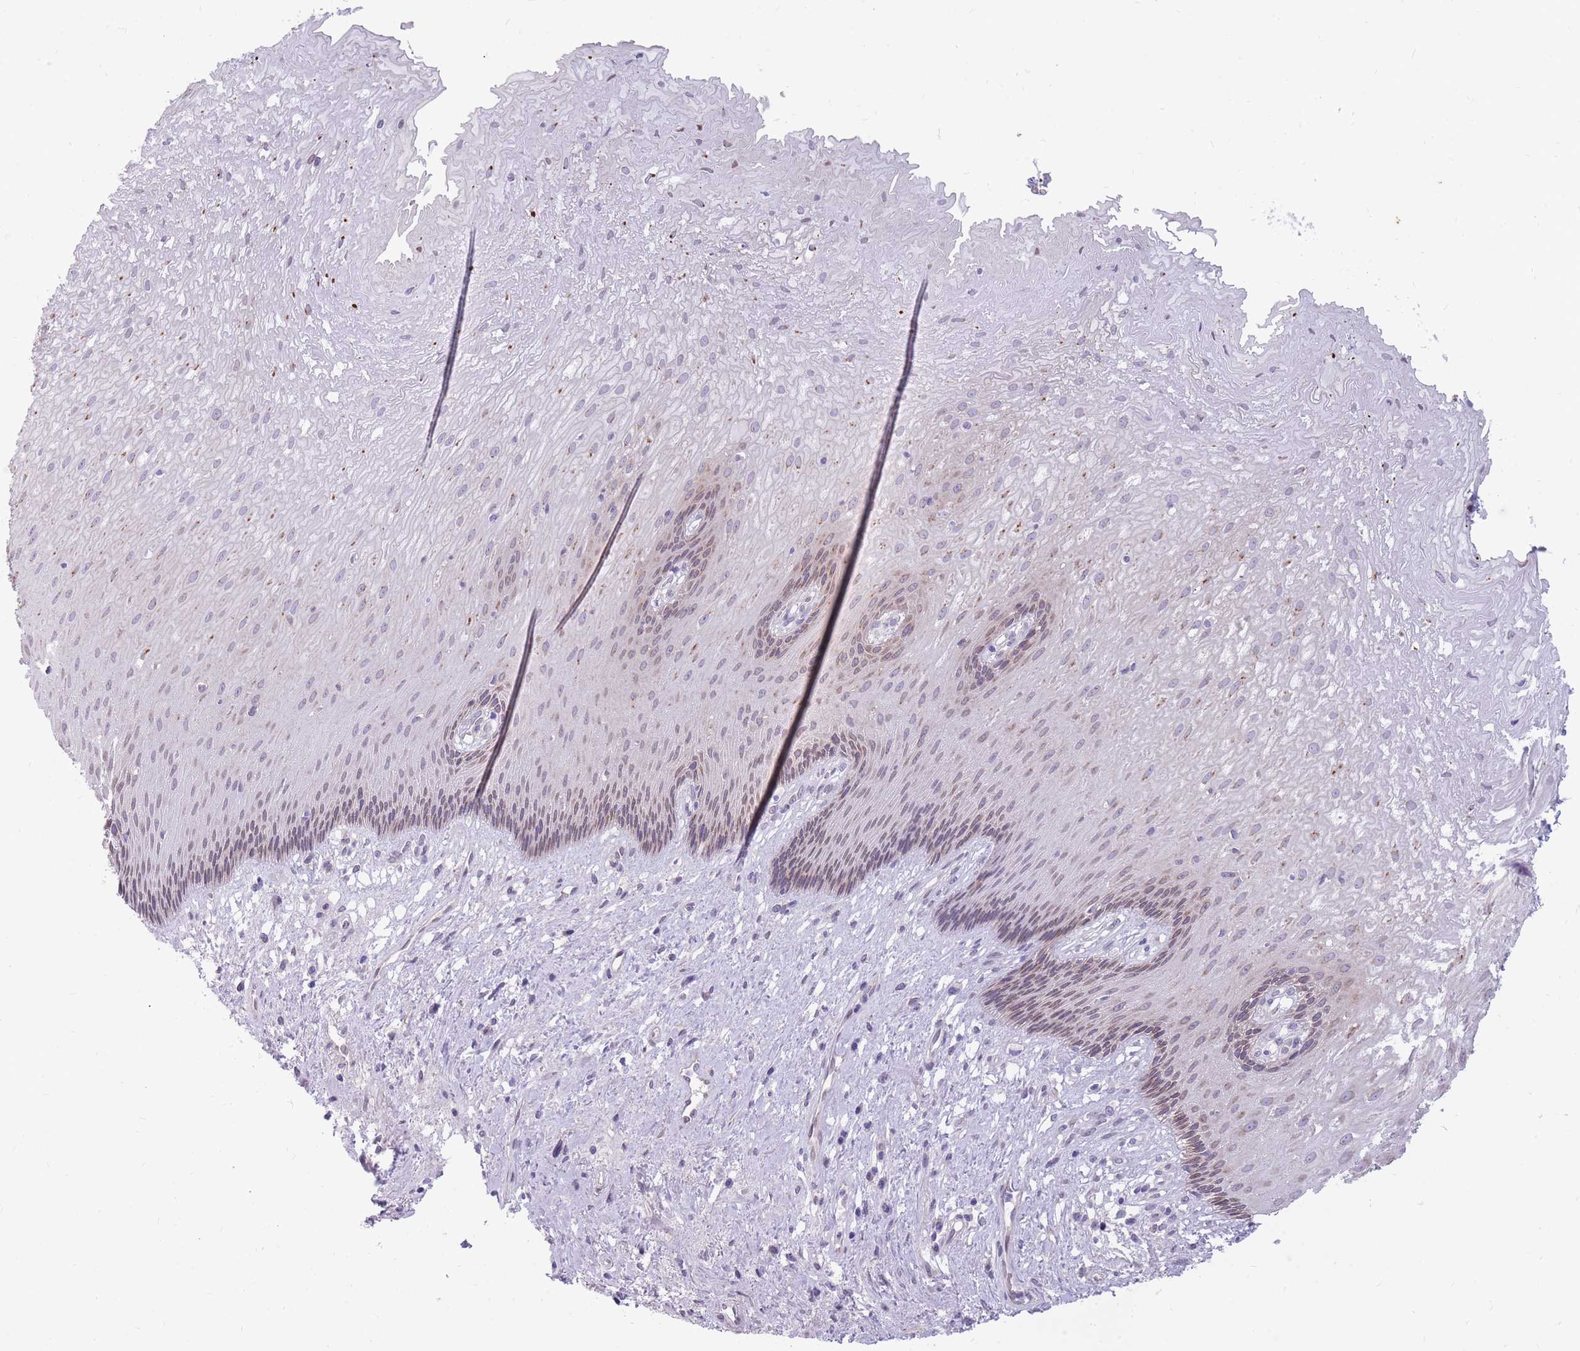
{"staining": {"intensity": "weak", "quantity": "25%-75%", "location": "cytoplasmic/membranous,nuclear"}, "tissue": "esophagus", "cell_type": "Squamous epithelial cells", "image_type": "normal", "snomed": [{"axis": "morphology", "description": "Normal tissue, NOS"}, {"axis": "topography", "description": "Esophagus"}], "caption": "The micrograph exhibits a brown stain indicating the presence of a protein in the cytoplasmic/membranous,nuclear of squamous epithelial cells in esophagus. (Brightfield microscopy of DAB IHC at high magnification).", "gene": "HOOK2", "patient": {"sex": "male", "age": 60}}